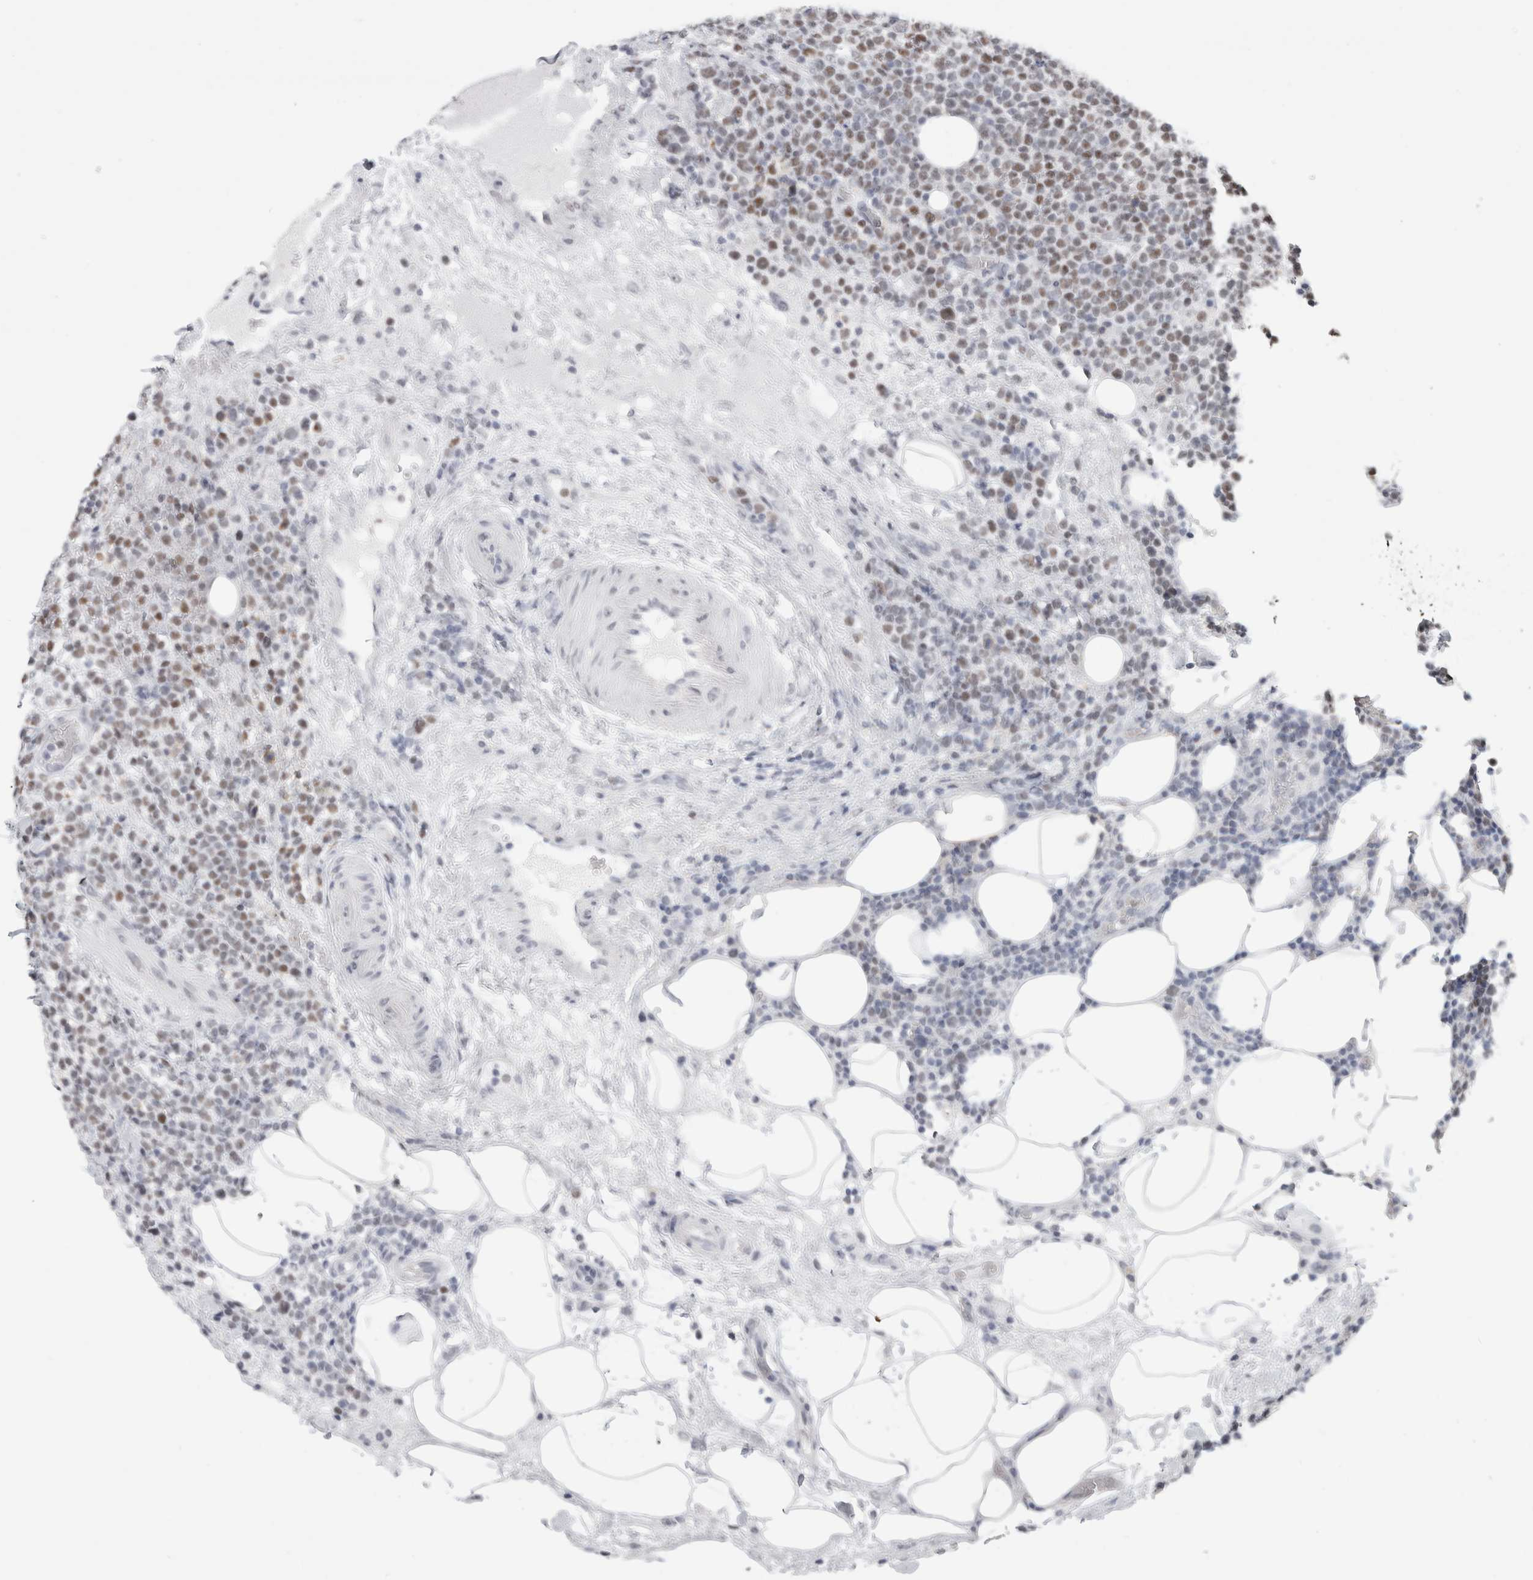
{"staining": {"intensity": "moderate", "quantity": "25%-75%", "location": "nuclear"}, "tissue": "lymphoma", "cell_type": "Tumor cells", "image_type": "cancer", "snomed": [{"axis": "morphology", "description": "Malignant lymphoma, non-Hodgkin's type, High grade"}, {"axis": "topography", "description": "Lymph node"}], "caption": "Immunohistochemical staining of lymphoma demonstrates medium levels of moderate nuclear staining in approximately 25%-75% of tumor cells. (IHC, brightfield microscopy, high magnification).", "gene": "SMARCC1", "patient": {"sex": "male", "age": 61}}